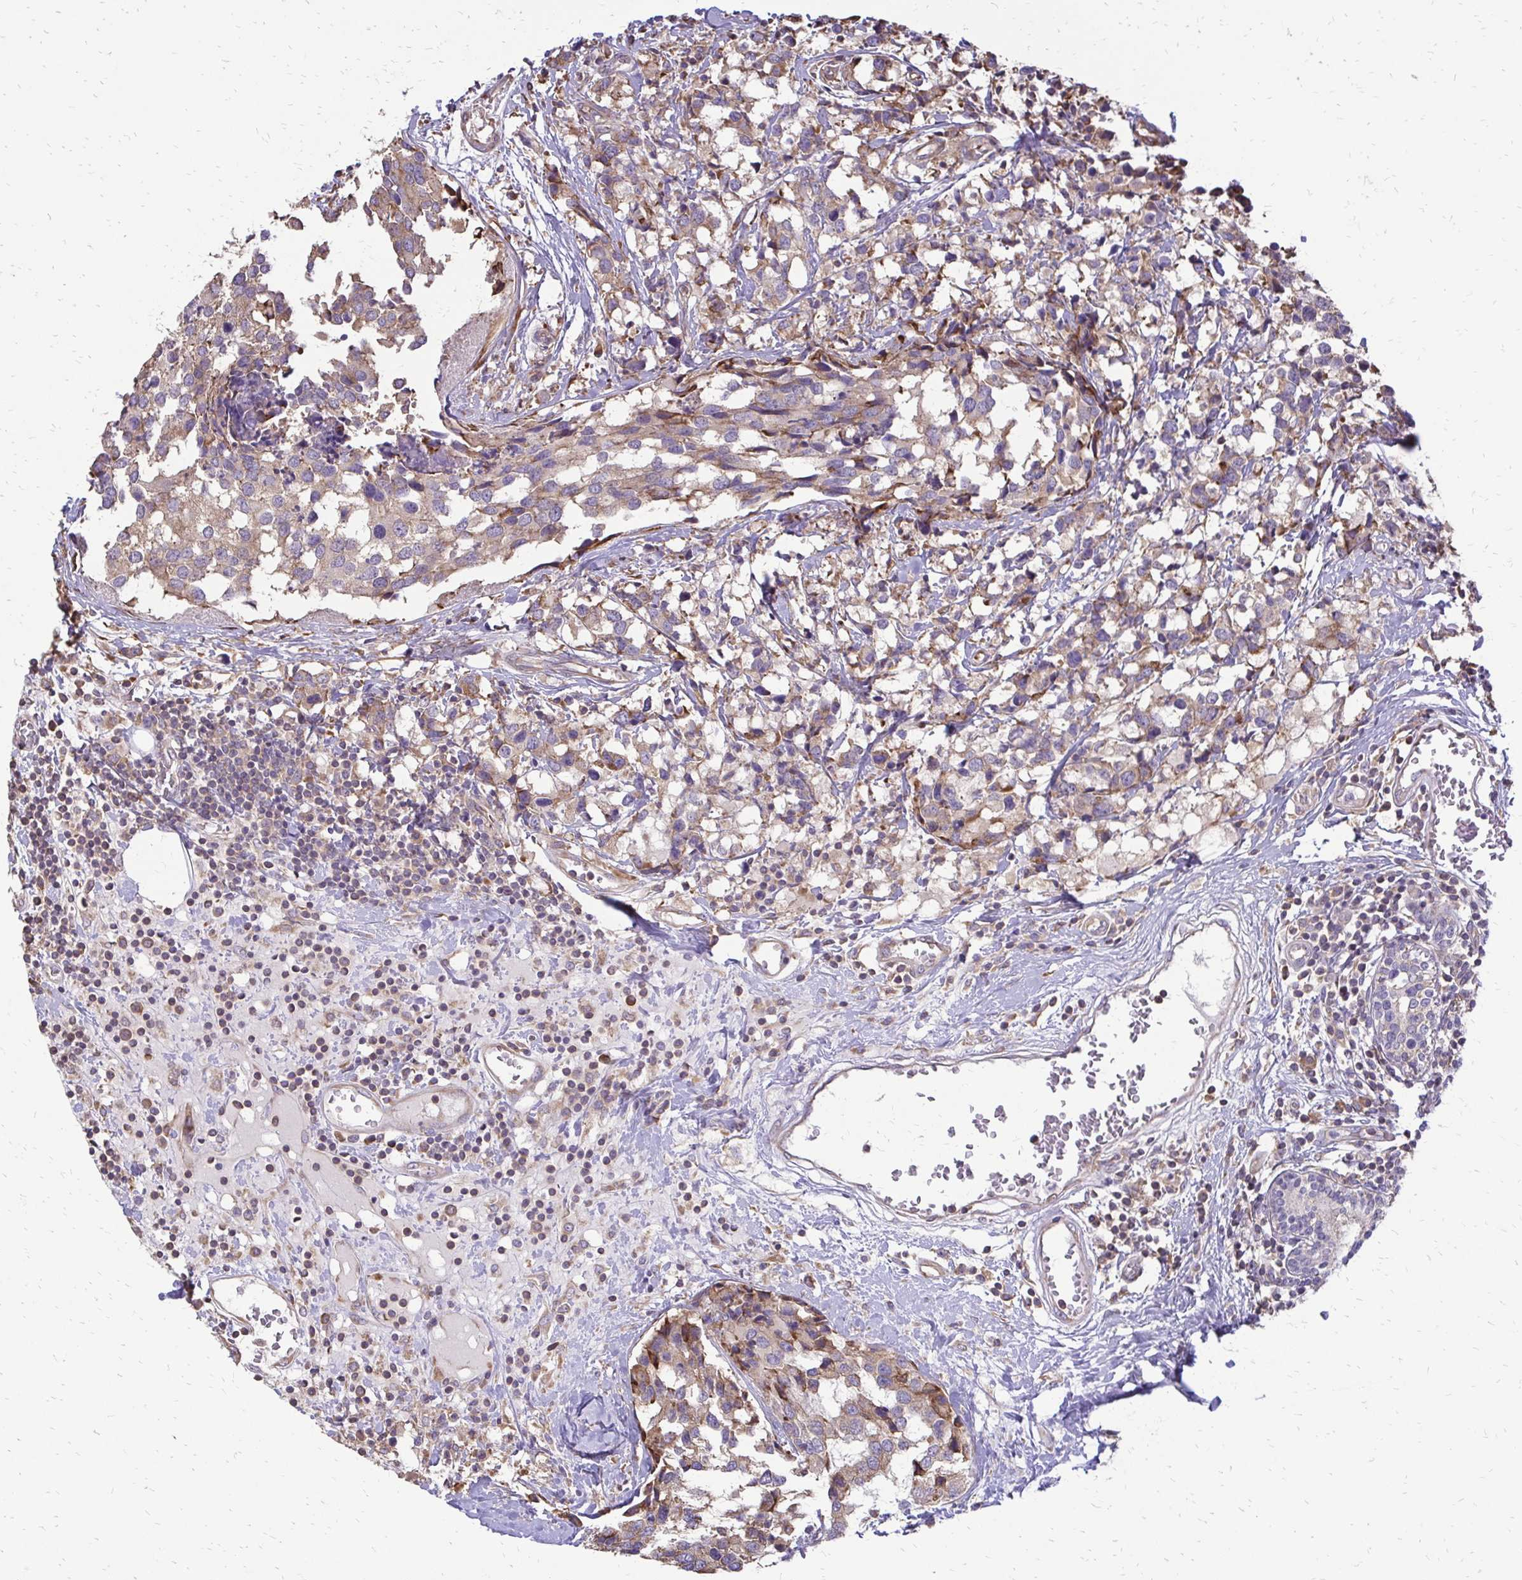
{"staining": {"intensity": "moderate", "quantity": ">75%", "location": "cytoplasmic/membranous"}, "tissue": "breast cancer", "cell_type": "Tumor cells", "image_type": "cancer", "snomed": [{"axis": "morphology", "description": "Lobular carcinoma"}, {"axis": "topography", "description": "Breast"}], "caption": "Breast cancer (lobular carcinoma) tissue demonstrates moderate cytoplasmic/membranous positivity in approximately >75% of tumor cells, visualized by immunohistochemistry.", "gene": "RPS3", "patient": {"sex": "female", "age": 59}}